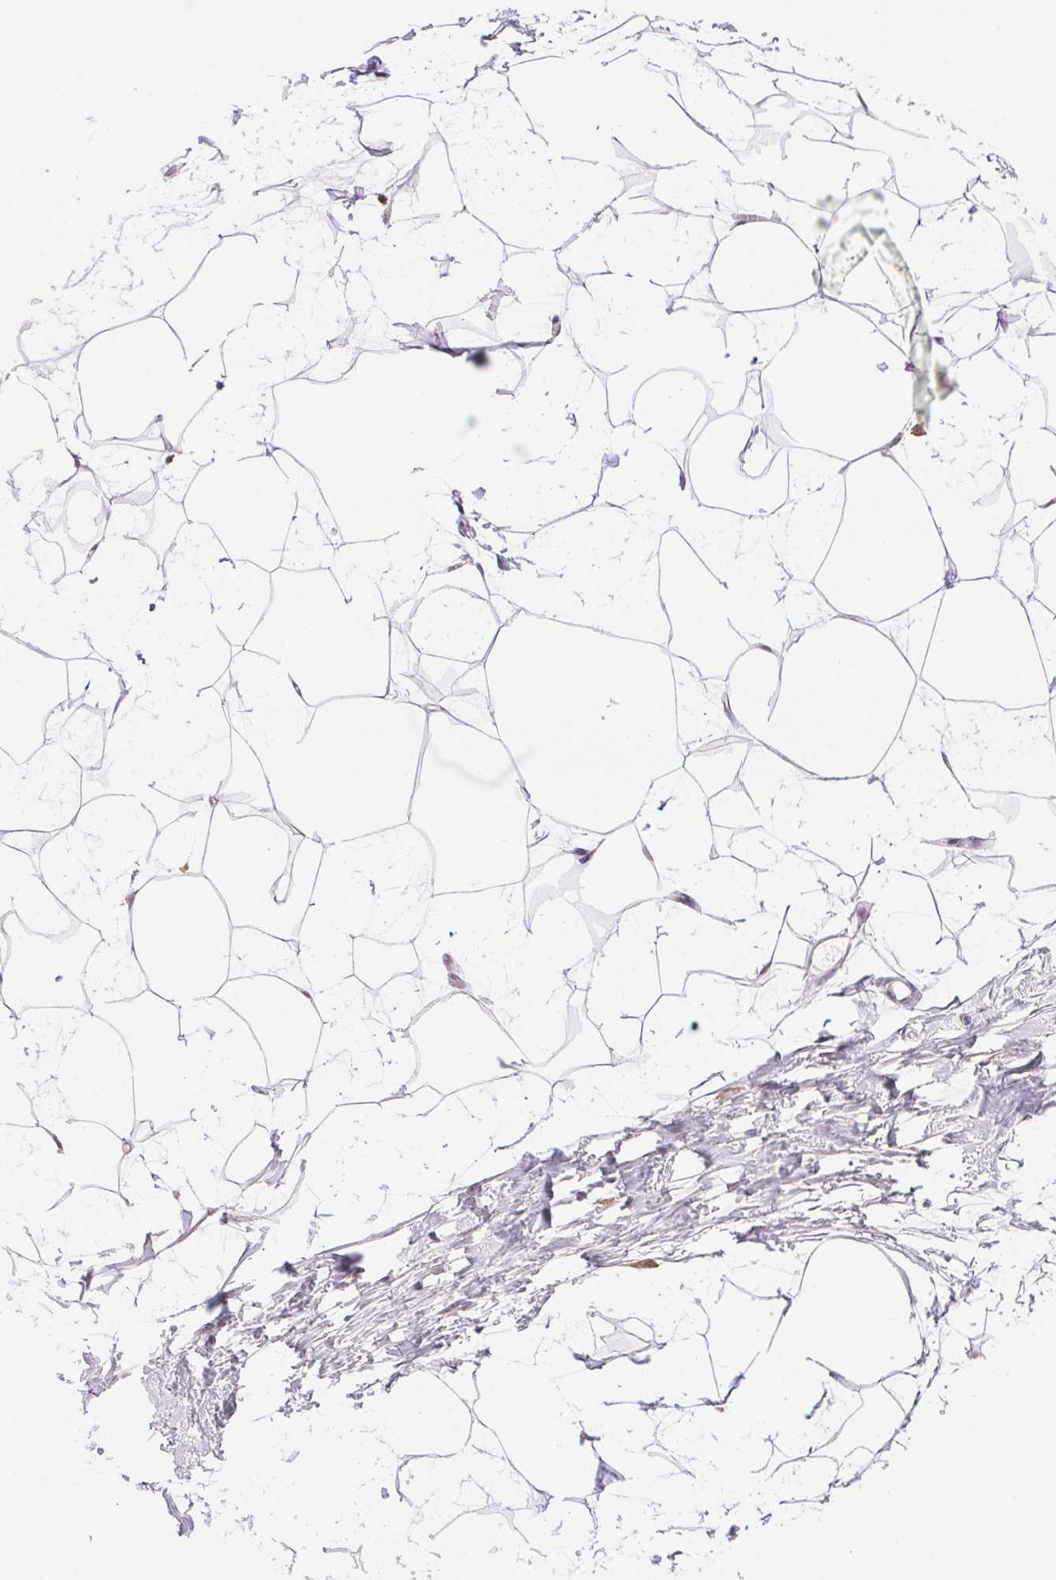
{"staining": {"intensity": "negative", "quantity": "none", "location": "none"}, "tissue": "breast", "cell_type": "Adipocytes", "image_type": "normal", "snomed": [{"axis": "morphology", "description": "Normal tissue, NOS"}, {"axis": "topography", "description": "Breast"}], "caption": "Immunohistochemical staining of benign breast displays no significant staining in adipocytes. Brightfield microscopy of immunohistochemistry stained with DAB (3,3'-diaminobenzidine) (brown) and hematoxylin (blue), captured at high magnification.", "gene": "PRPF18", "patient": {"sex": "female", "age": 45}}